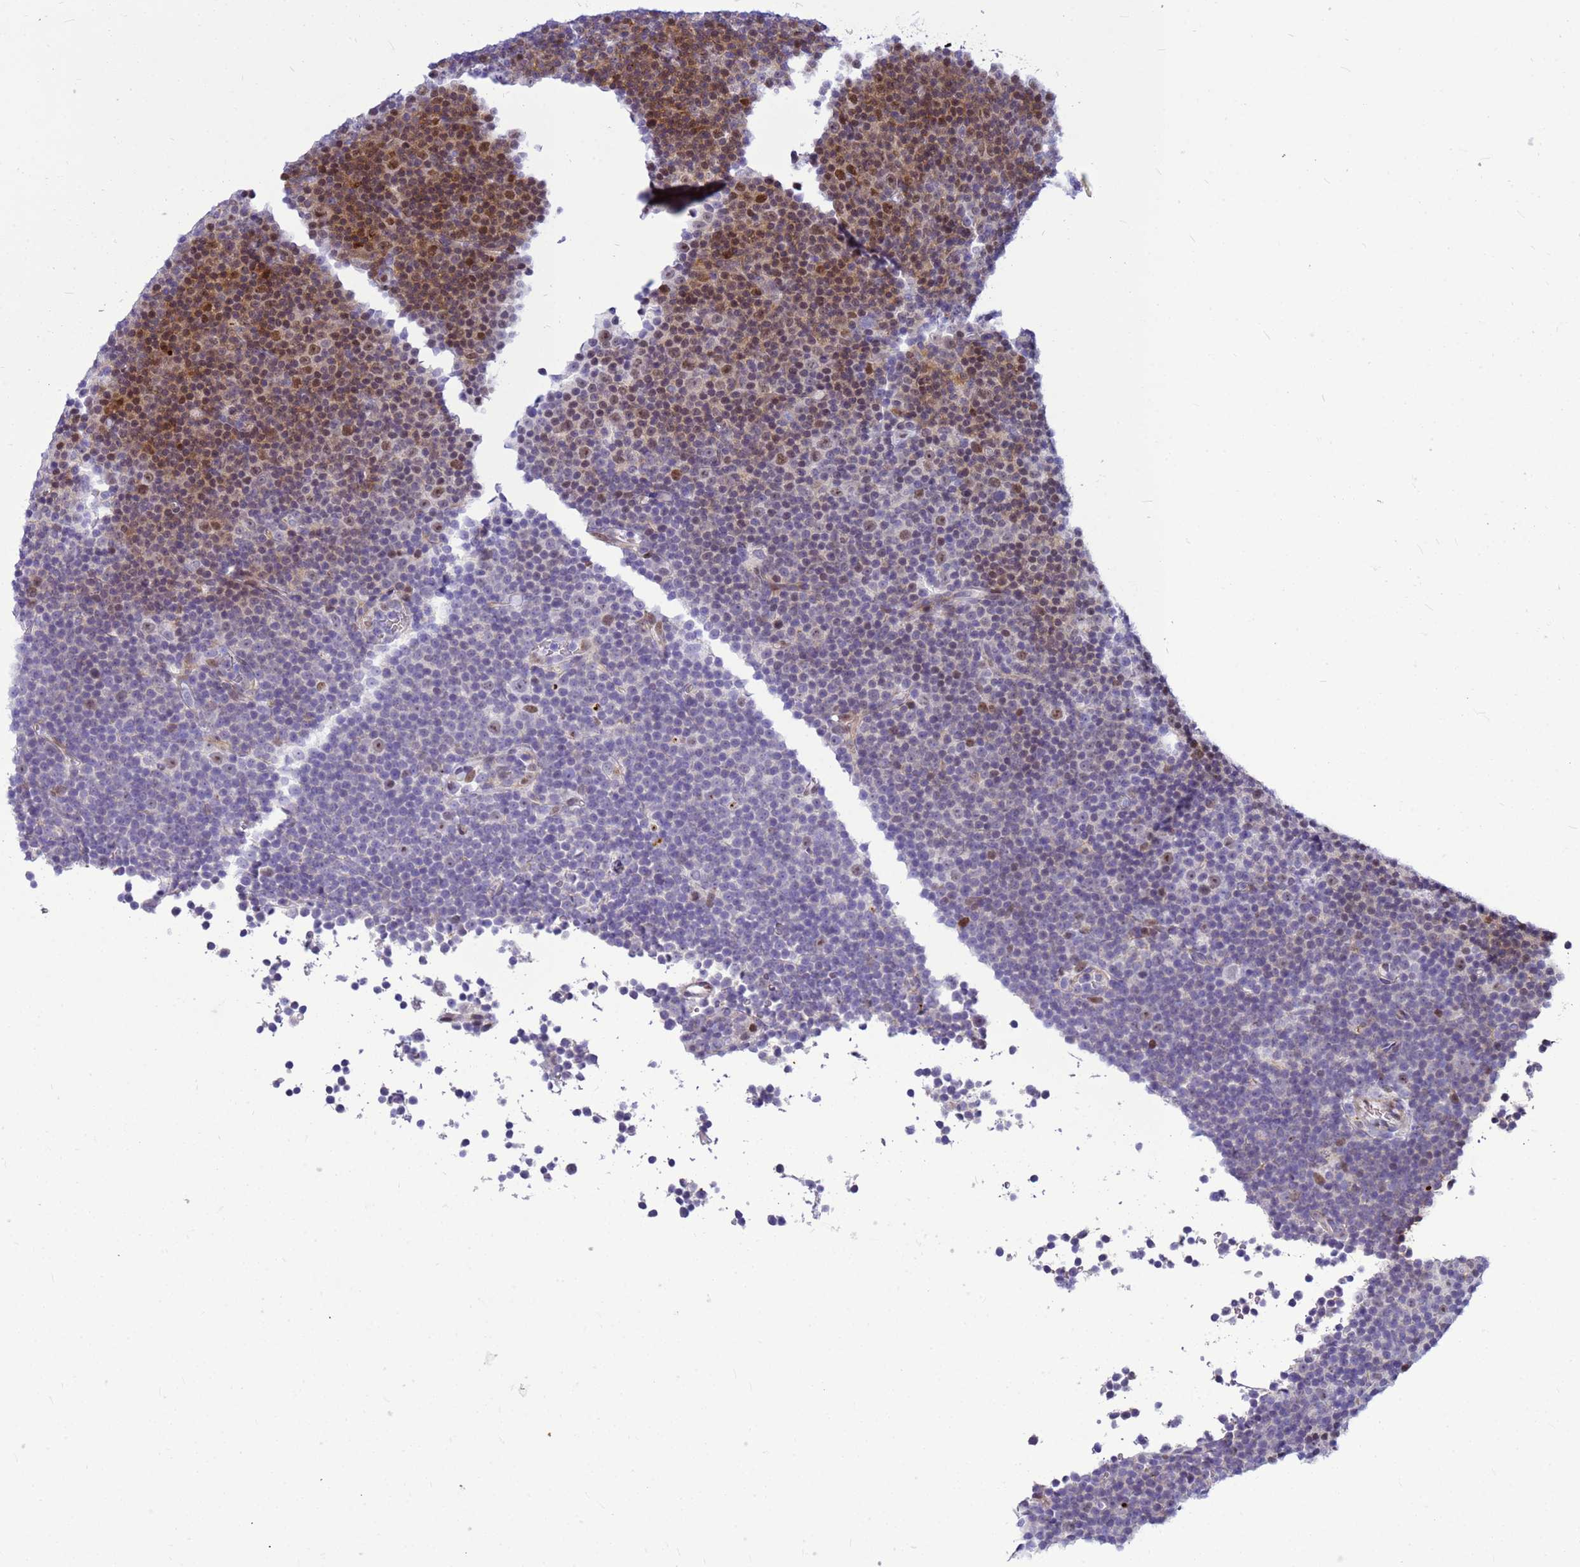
{"staining": {"intensity": "moderate", "quantity": "<25%", "location": "nuclear"}, "tissue": "lymphoma", "cell_type": "Tumor cells", "image_type": "cancer", "snomed": [{"axis": "morphology", "description": "Malignant lymphoma, non-Hodgkin's type, Low grade"}, {"axis": "topography", "description": "Lymph node"}], "caption": "Protein staining shows moderate nuclear expression in approximately <25% of tumor cells in lymphoma.", "gene": "ADAMTS7", "patient": {"sex": "female", "age": 67}}